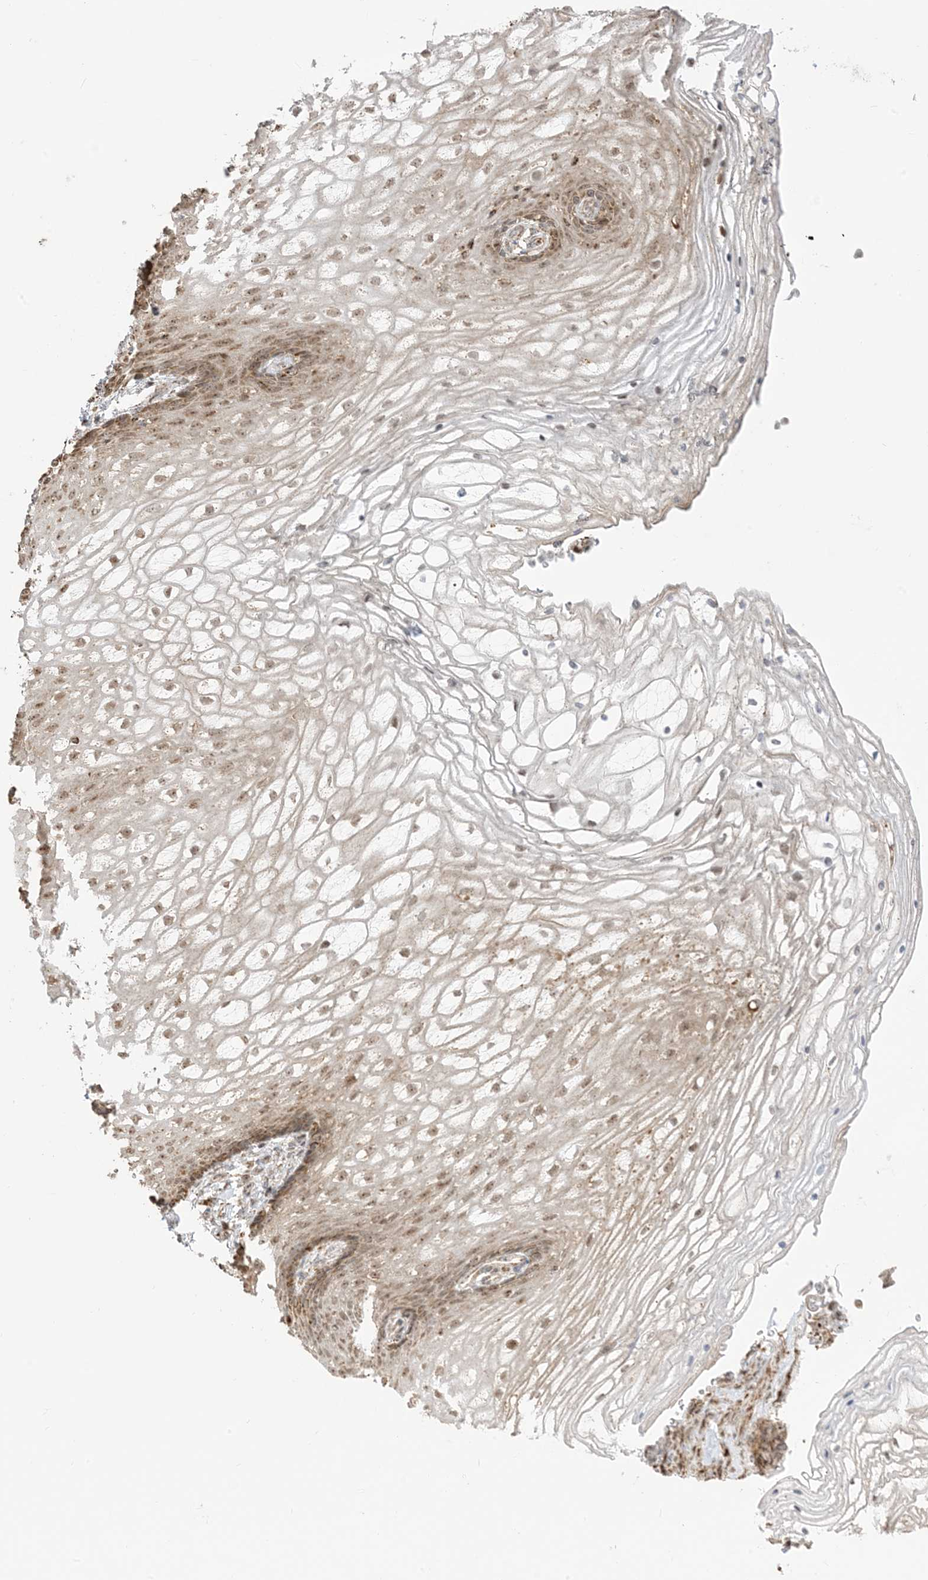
{"staining": {"intensity": "moderate", "quantity": "25%-75%", "location": "cytoplasmic/membranous,nuclear"}, "tissue": "vagina", "cell_type": "Squamous epithelial cells", "image_type": "normal", "snomed": [{"axis": "morphology", "description": "Normal tissue, NOS"}, {"axis": "topography", "description": "Vagina"}], "caption": "Squamous epithelial cells reveal medium levels of moderate cytoplasmic/membranous,nuclear staining in about 25%-75% of cells in benign human vagina.", "gene": "MAPKBP1", "patient": {"sex": "female", "age": 60}}